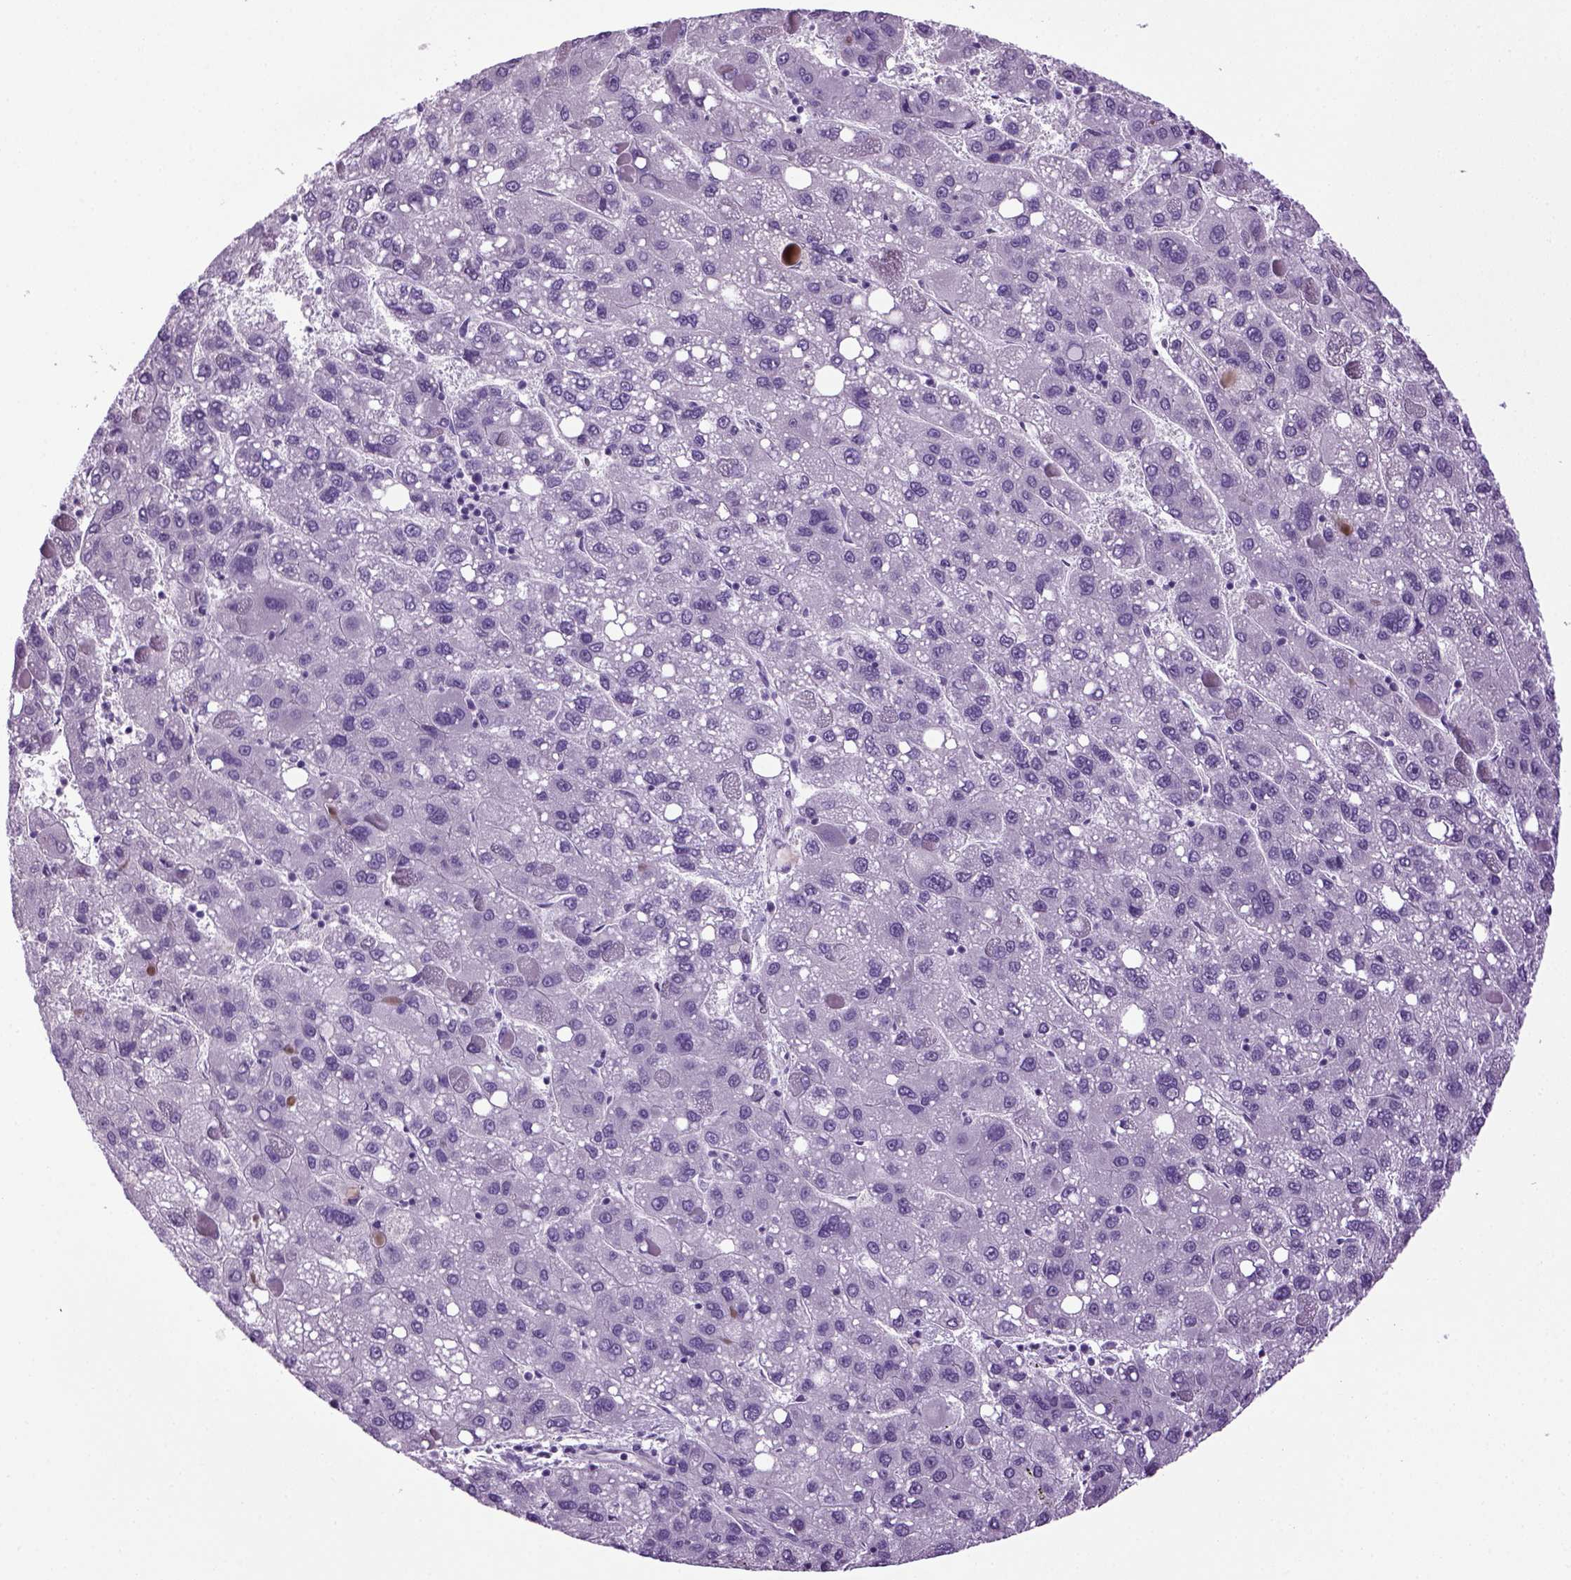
{"staining": {"intensity": "negative", "quantity": "none", "location": "none"}, "tissue": "liver cancer", "cell_type": "Tumor cells", "image_type": "cancer", "snomed": [{"axis": "morphology", "description": "Carcinoma, Hepatocellular, NOS"}, {"axis": "topography", "description": "Liver"}], "caption": "Protein analysis of liver cancer displays no significant staining in tumor cells.", "gene": "HMCN2", "patient": {"sex": "female", "age": 82}}